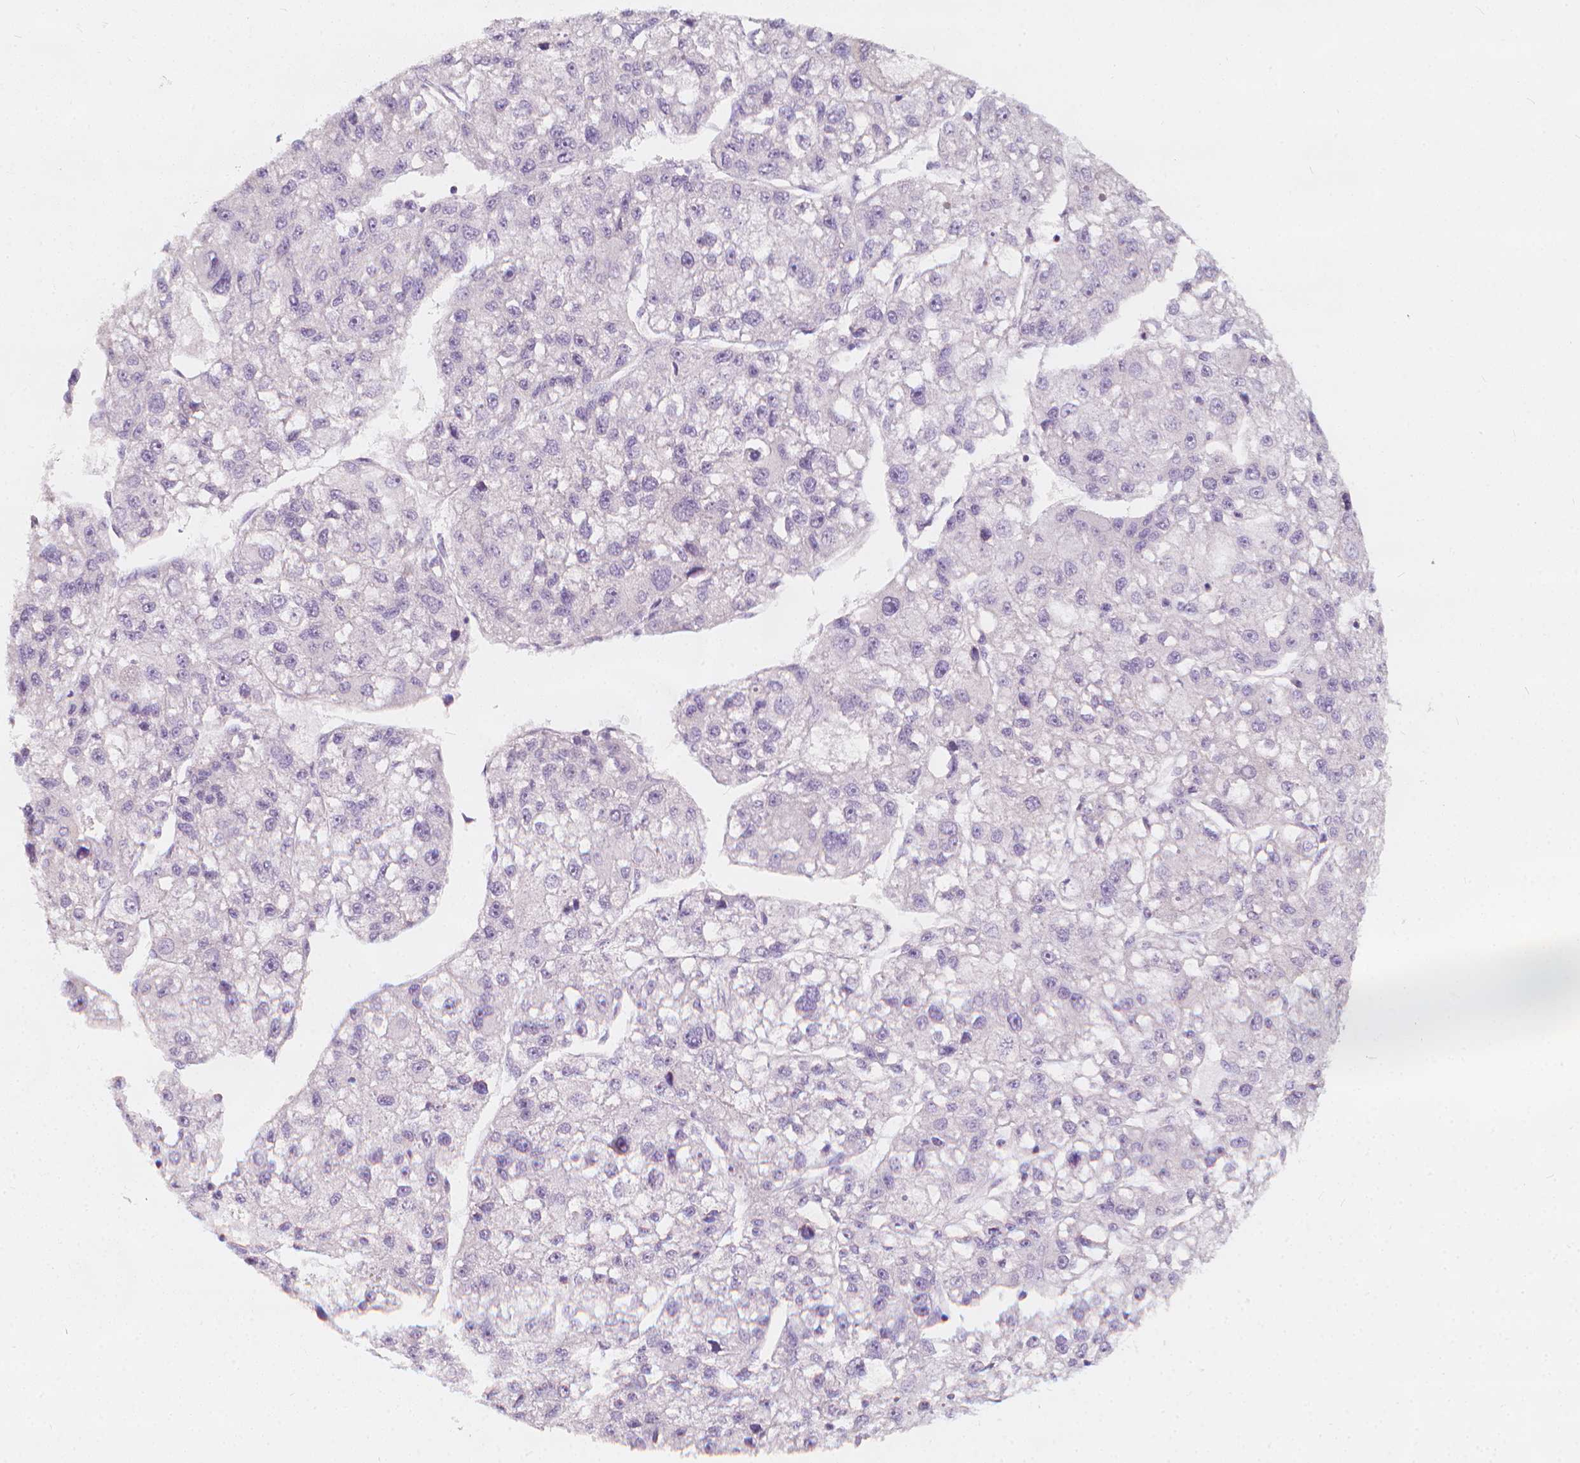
{"staining": {"intensity": "negative", "quantity": "none", "location": "none"}, "tissue": "liver cancer", "cell_type": "Tumor cells", "image_type": "cancer", "snomed": [{"axis": "morphology", "description": "Carcinoma, Hepatocellular, NOS"}, {"axis": "topography", "description": "Liver"}], "caption": "Hepatocellular carcinoma (liver) was stained to show a protein in brown. There is no significant positivity in tumor cells.", "gene": "RBFOX1", "patient": {"sex": "male", "age": 56}}